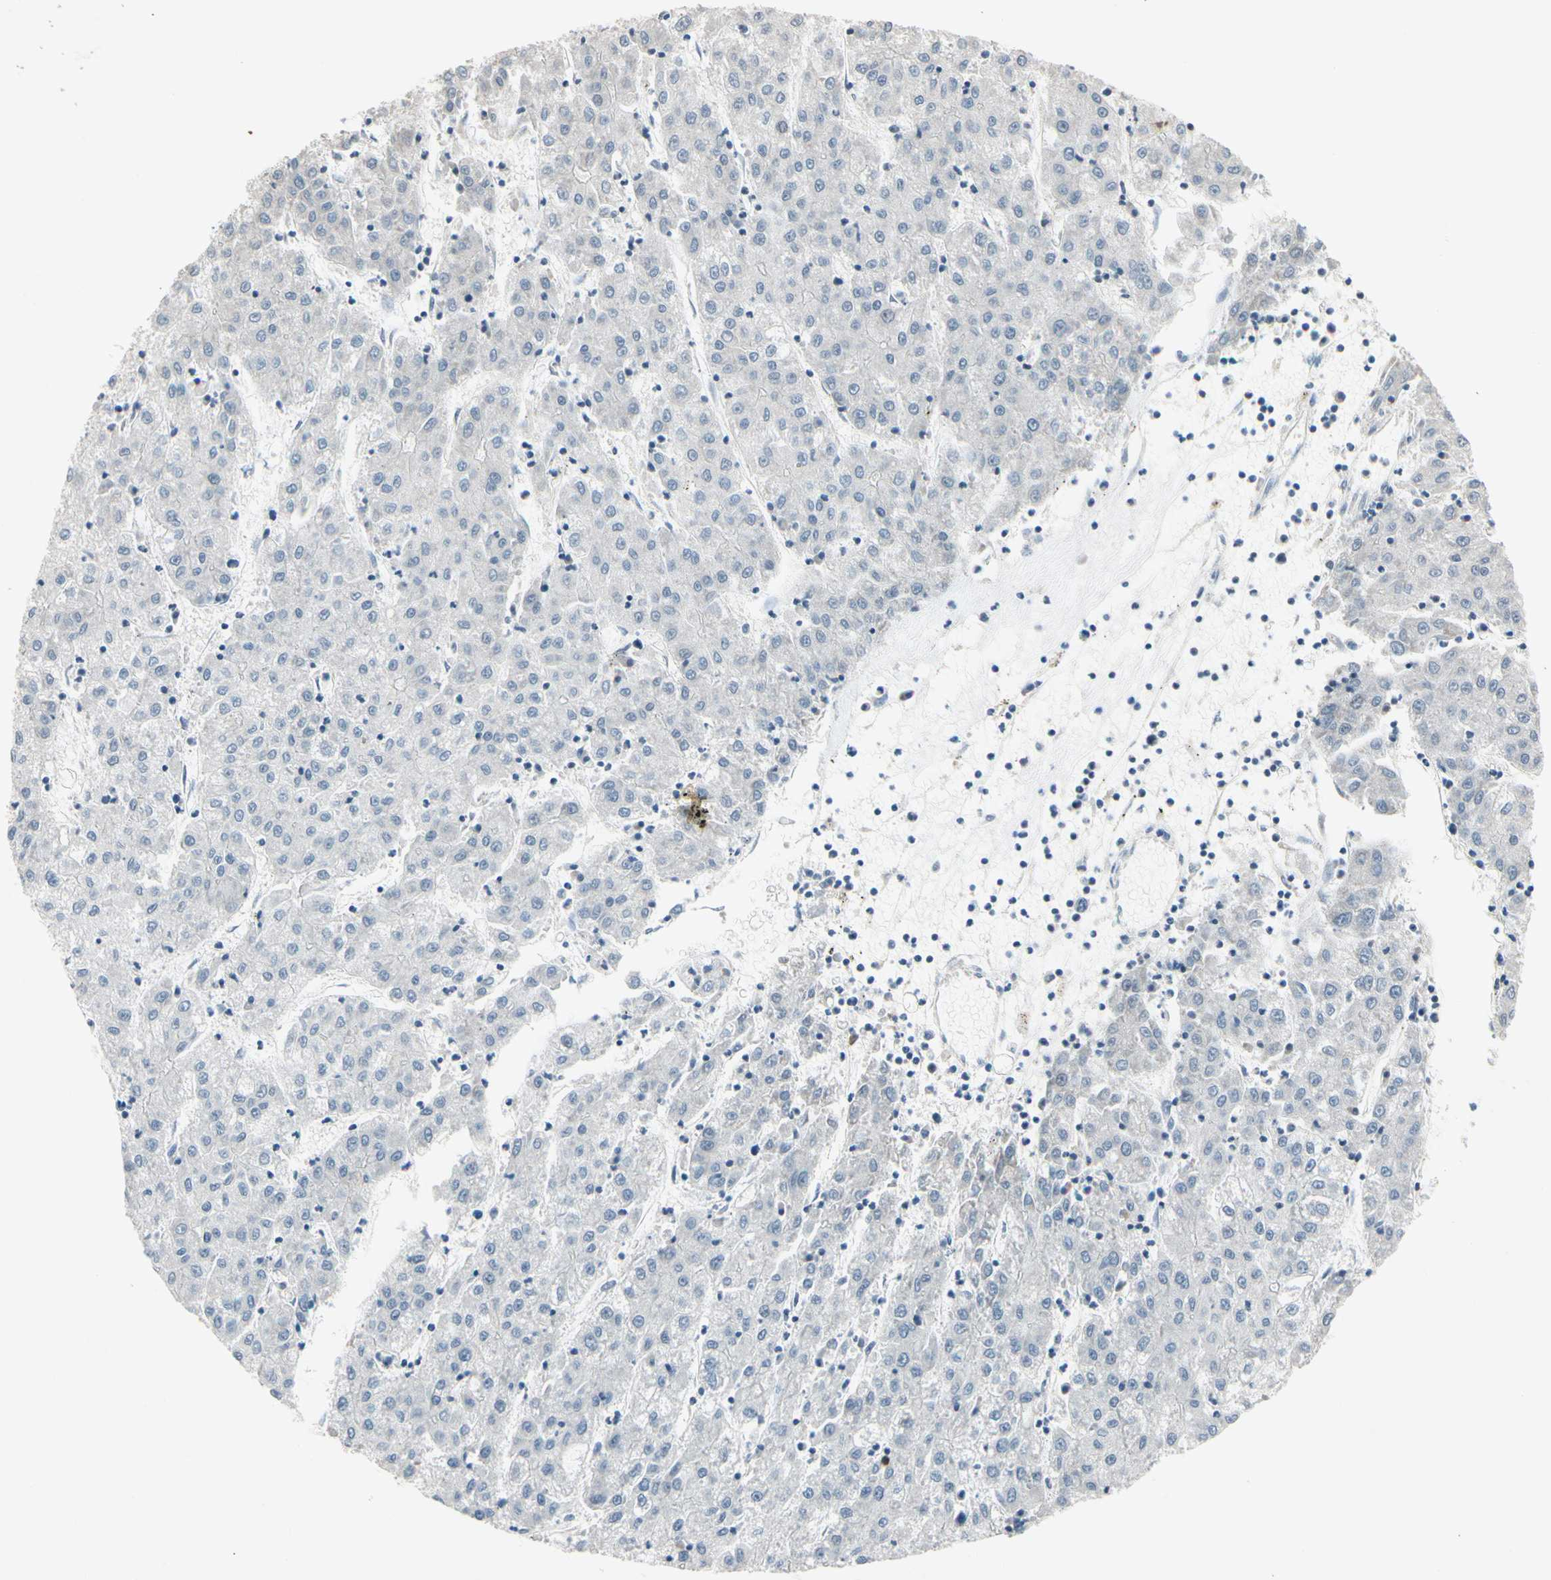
{"staining": {"intensity": "negative", "quantity": "none", "location": "none"}, "tissue": "liver cancer", "cell_type": "Tumor cells", "image_type": "cancer", "snomed": [{"axis": "morphology", "description": "Carcinoma, Hepatocellular, NOS"}, {"axis": "topography", "description": "Liver"}], "caption": "Tumor cells show no significant staining in liver cancer (hepatocellular carcinoma). (DAB IHC, high magnification).", "gene": "PIP5K1B", "patient": {"sex": "male", "age": 72}}